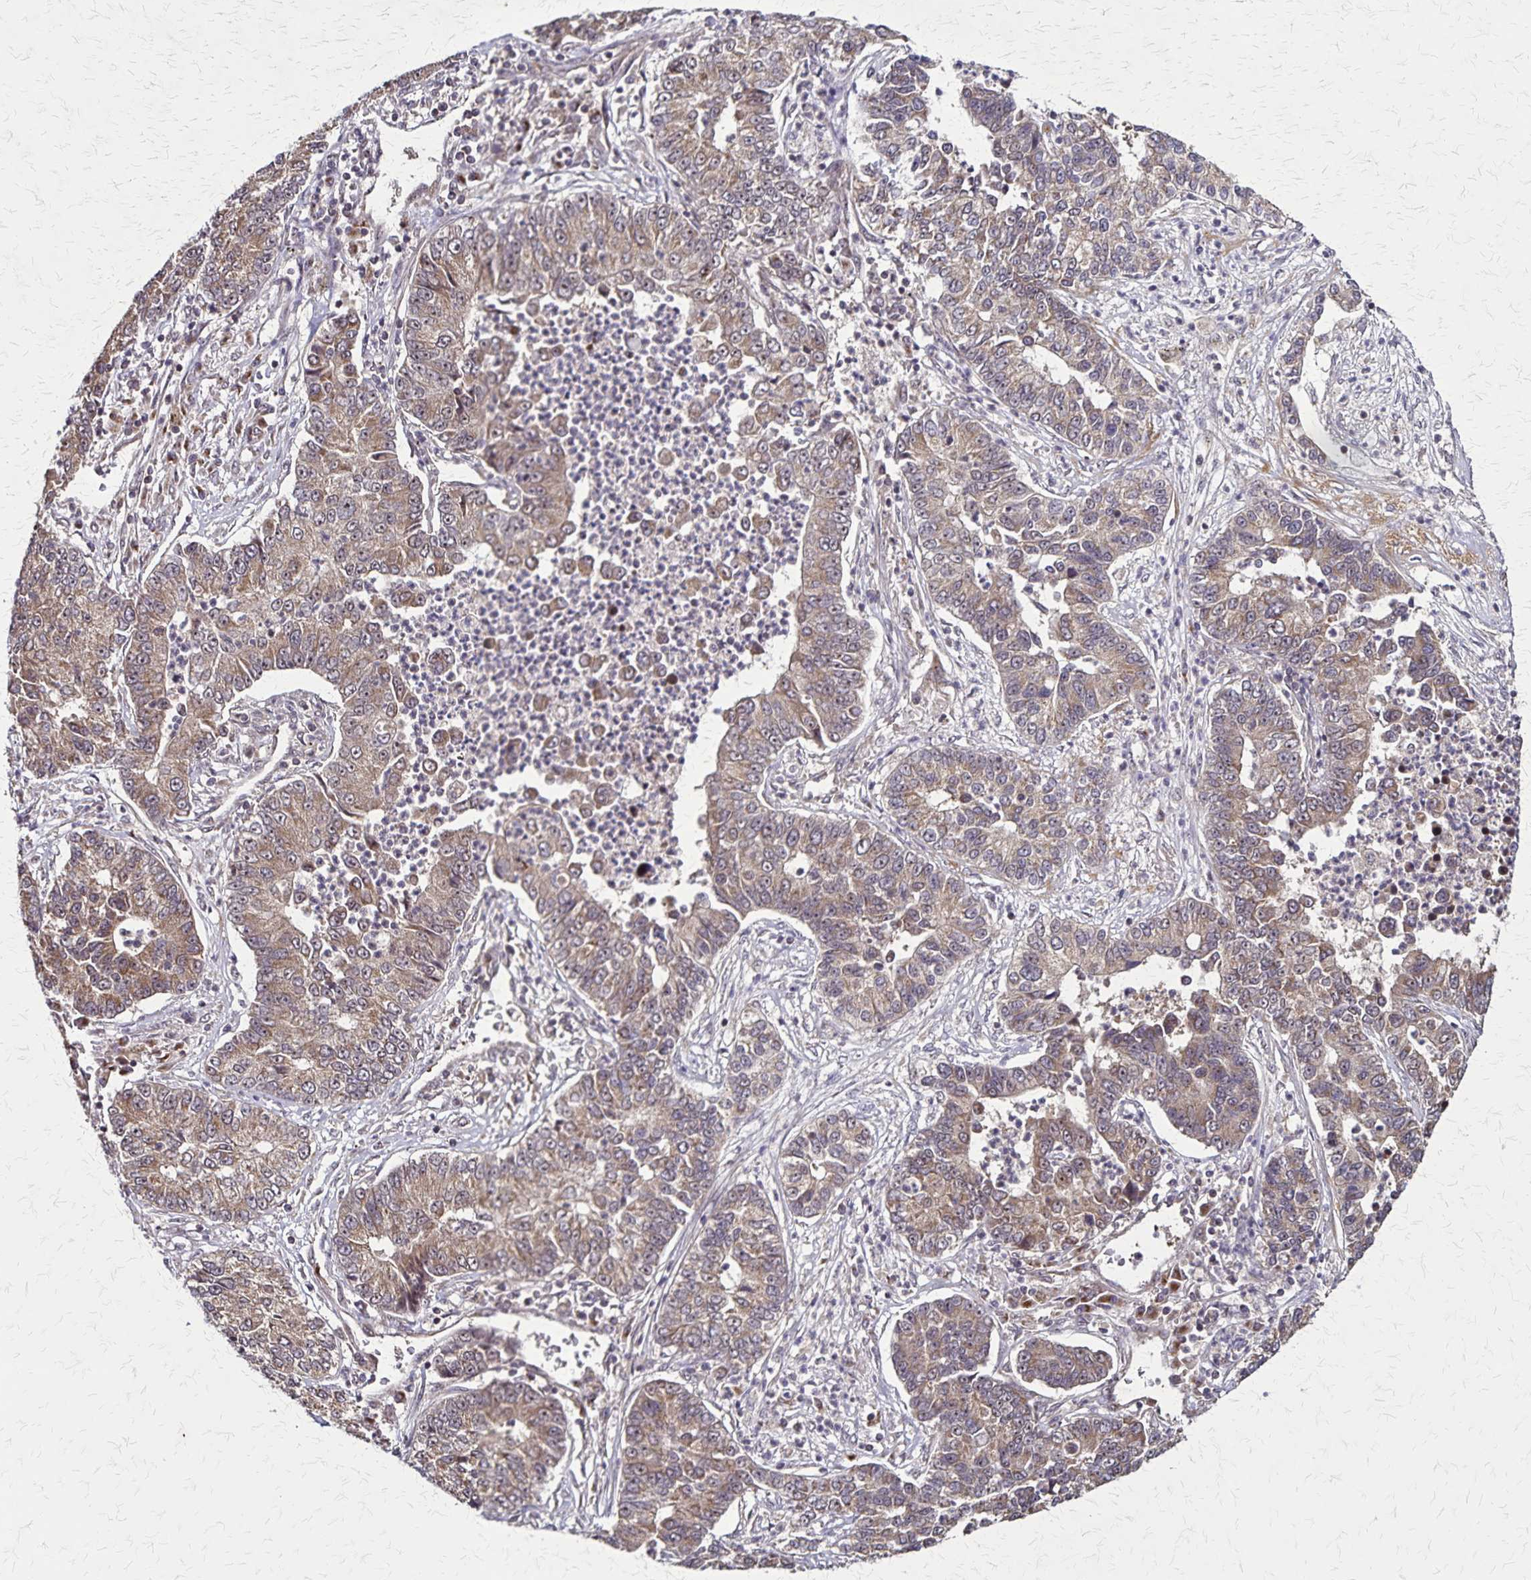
{"staining": {"intensity": "moderate", "quantity": ">75%", "location": "cytoplasmic/membranous"}, "tissue": "lung cancer", "cell_type": "Tumor cells", "image_type": "cancer", "snomed": [{"axis": "morphology", "description": "Adenocarcinoma, NOS"}, {"axis": "topography", "description": "Lung"}], "caption": "The histopathology image reveals immunohistochemical staining of lung cancer. There is moderate cytoplasmic/membranous staining is present in about >75% of tumor cells.", "gene": "NFS1", "patient": {"sex": "female", "age": 57}}